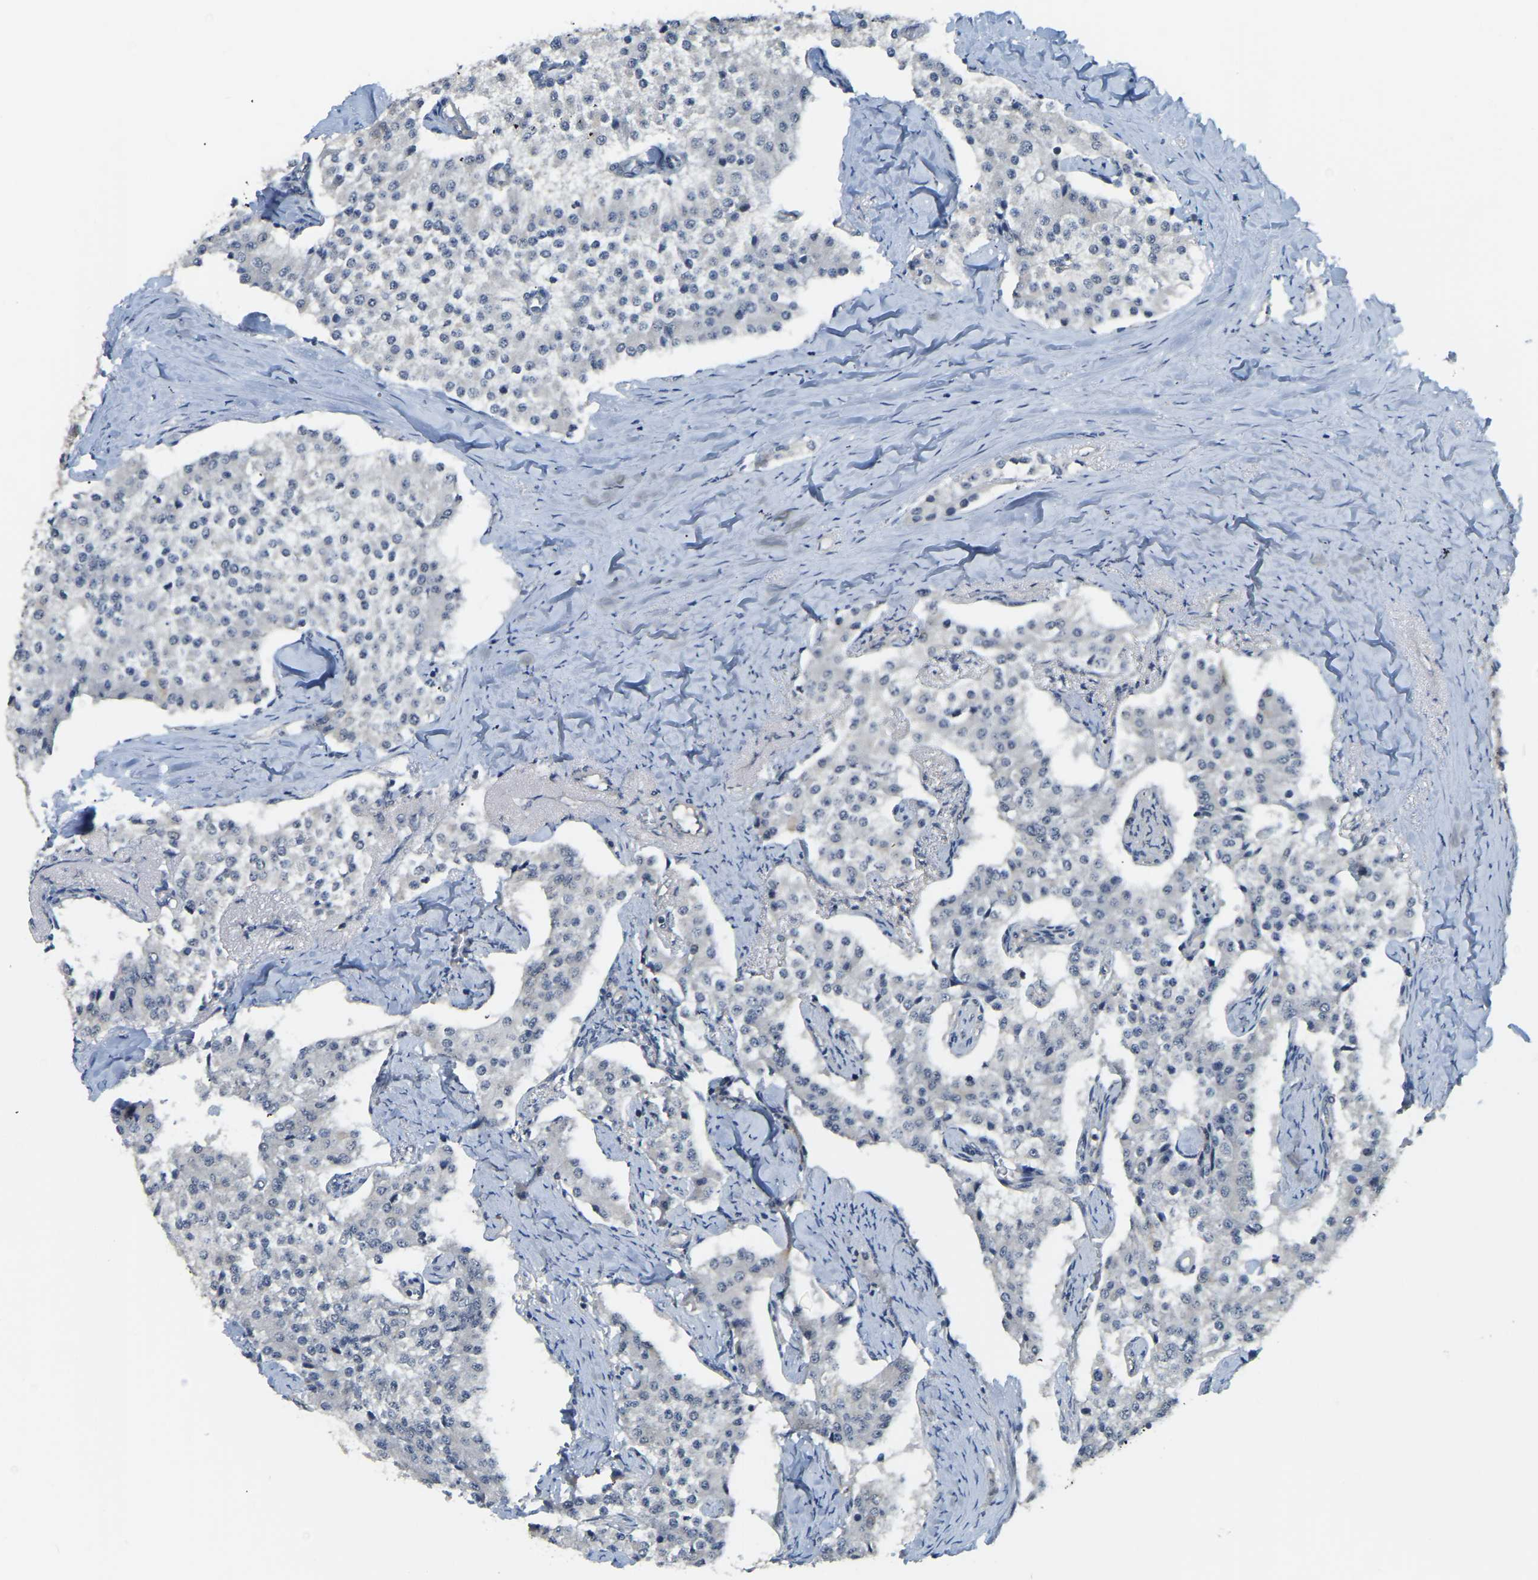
{"staining": {"intensity": "negative", "quantity": "none", "location": "none"}, "tissue": "carcinoid", "cell_type": "Tumor cells", "image_type": "cancer", "snomed": [{"axis": "morphology", "description": "Carcinoid, malignant, NOS"}, {"axis": "topography", "description": "Colon"}], "caption": "Immunohistochemical staining of human carcinoid displays no significant positivity in tumor cells.", "gene": "AHNAK", "patient": {"sex": "female", "age": 52}}